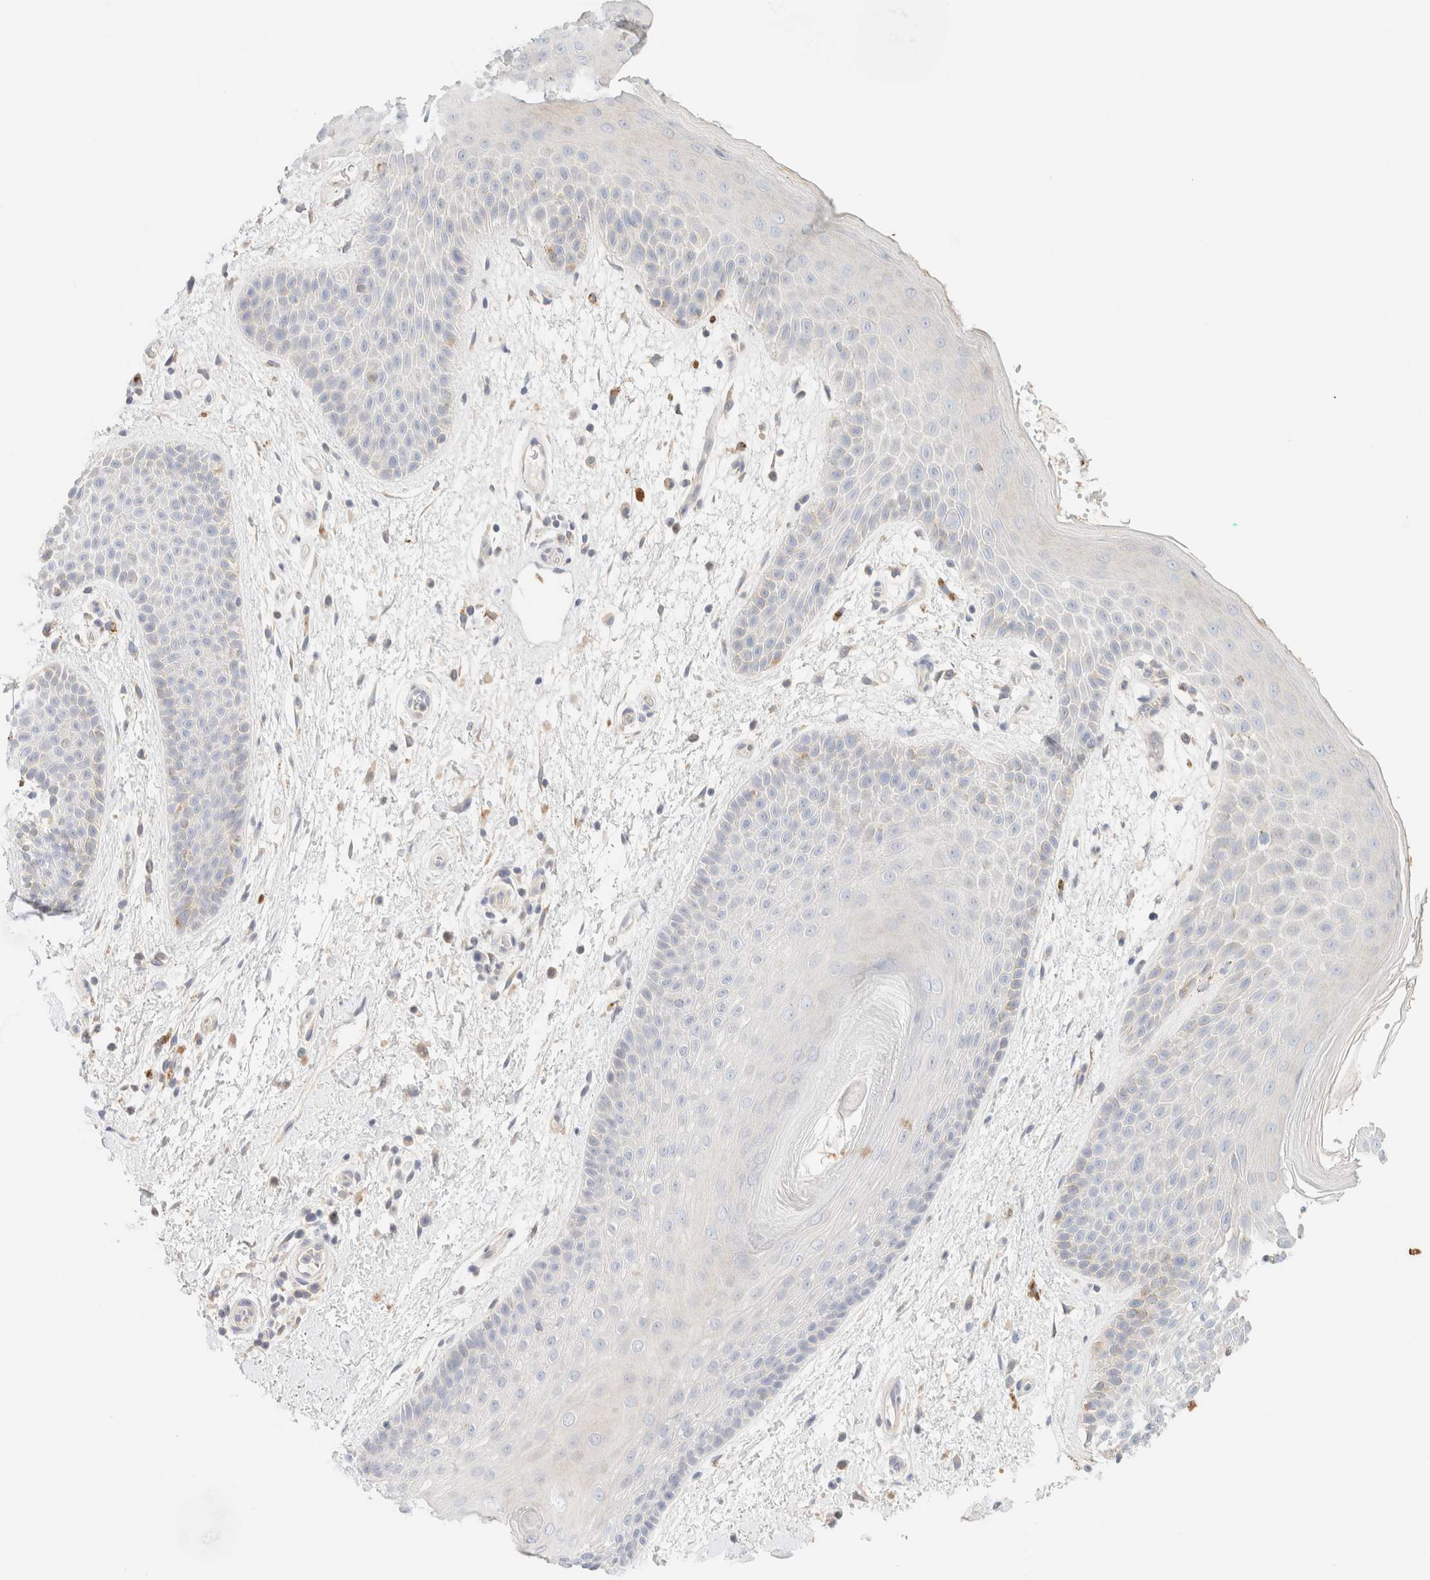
{"staining": {"intensity": "moderate", "quantity": "<25%", "location": "cytoplasmic/membranous"}, "tissue": "skin", "cell_type": "Epidermal cells", "image_type": "normal", "snomed": [{"axis": "morphology", "description": "Normal tissue, NOS"}, {"axis": "topography", "description": "Anal"}], "caption": "High-magnification brightfield microscopy of normal skin stained with DAB (brown) and counterstained with hematoxylin (blue). epidermal cells exhibit moderate cytoplasmic/membranous positivity is present in approximately<25% of cells.", "gene": "SARM1", "patient": {"sex": "male", "age": 74}}